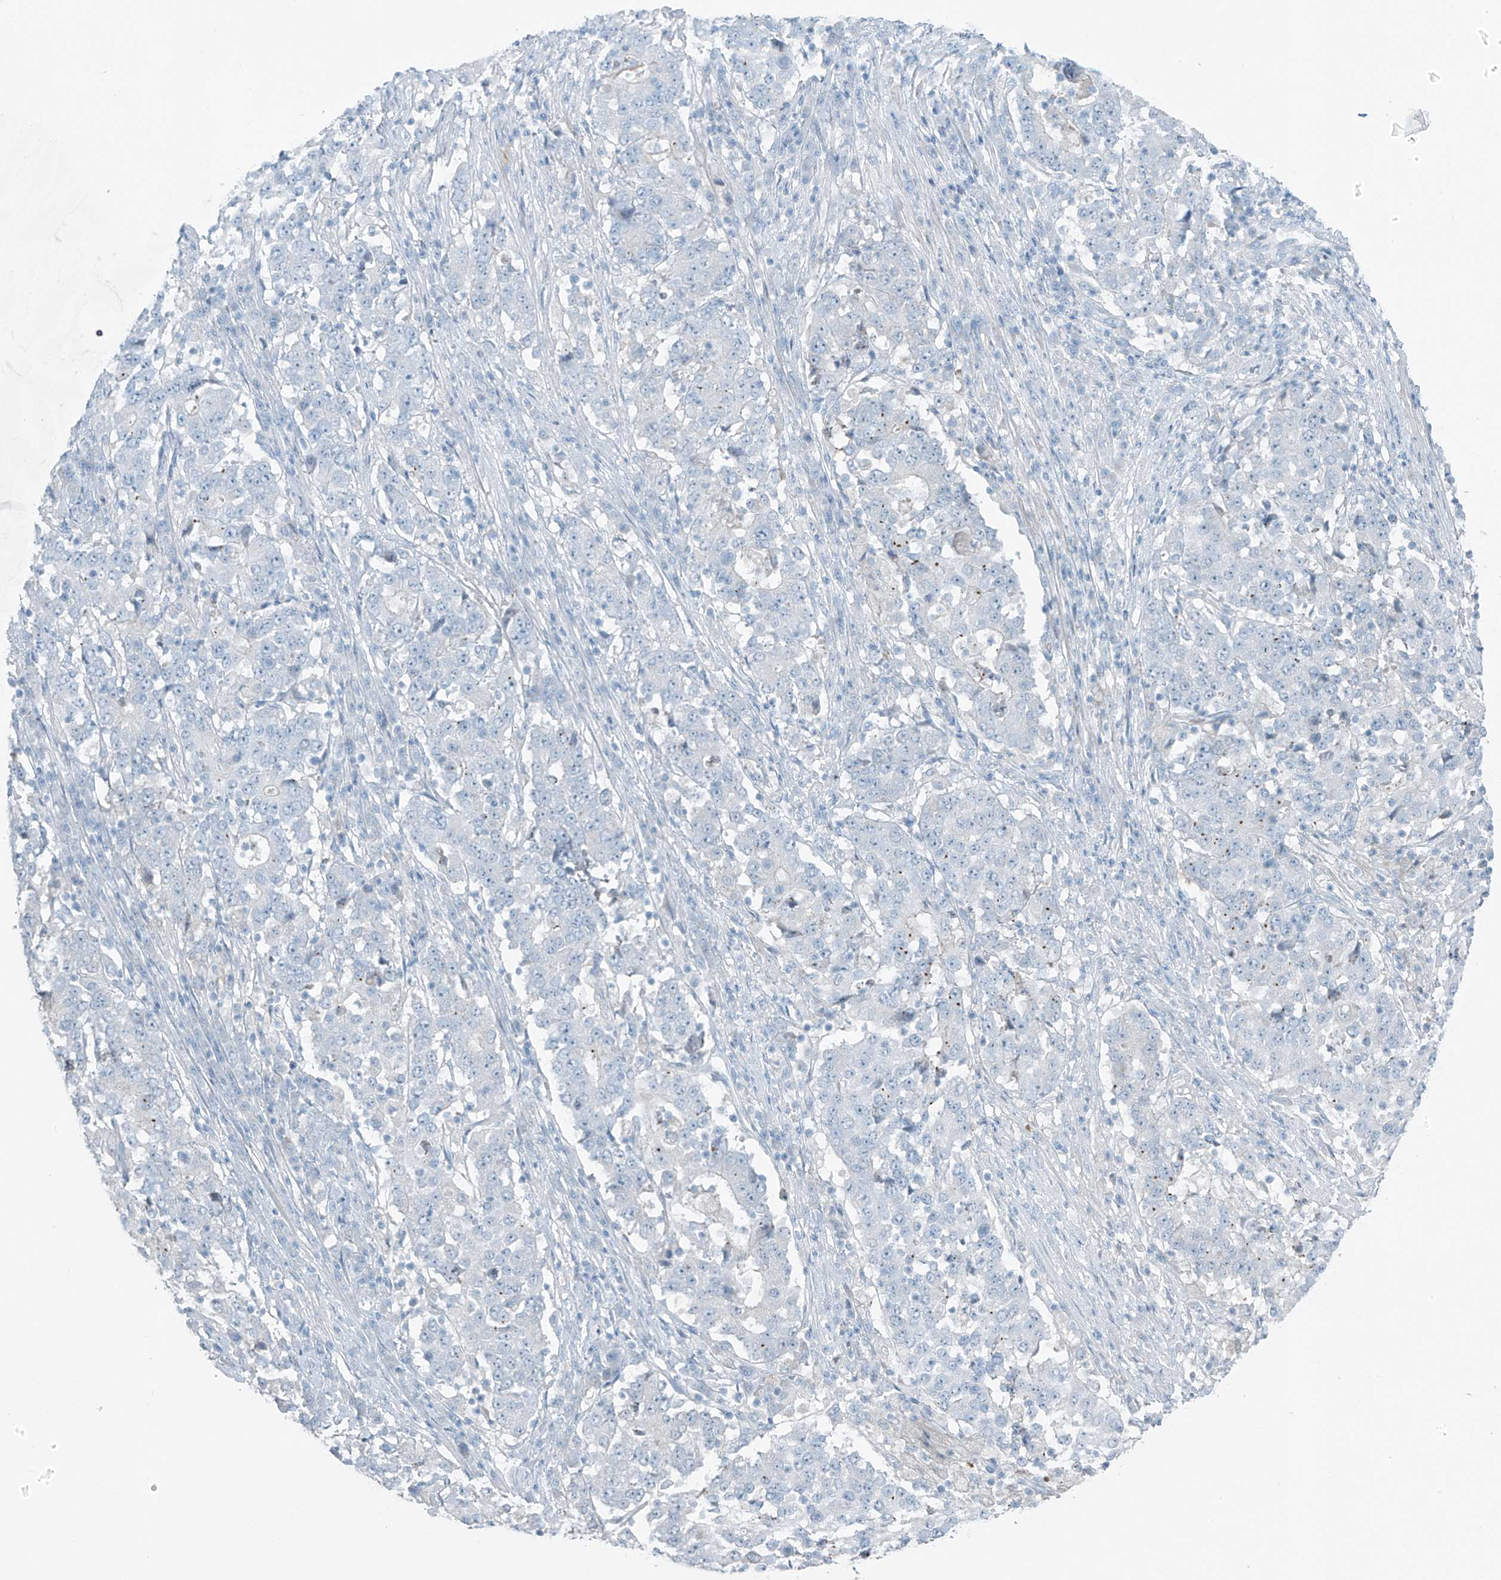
{"staining": {"intensity": "negative", "quantity": "none", "location": "none"}, "tissue": "stomach cancer", "cell_type": "Tumor cells", "image_type": "cancer", "snomed": [{"axis": "morphology", "description": "Adenocarcinoma, NOS"}, {"axis": "topography", "description": "Stomach"}], "caption": "This is an immunohistochemistry (IHC) photomicrograph of stomach cancer. There is no expression in tumor cells.", "gene": "SLC25A43", "patient": {"sex": "male", "age": 59}}